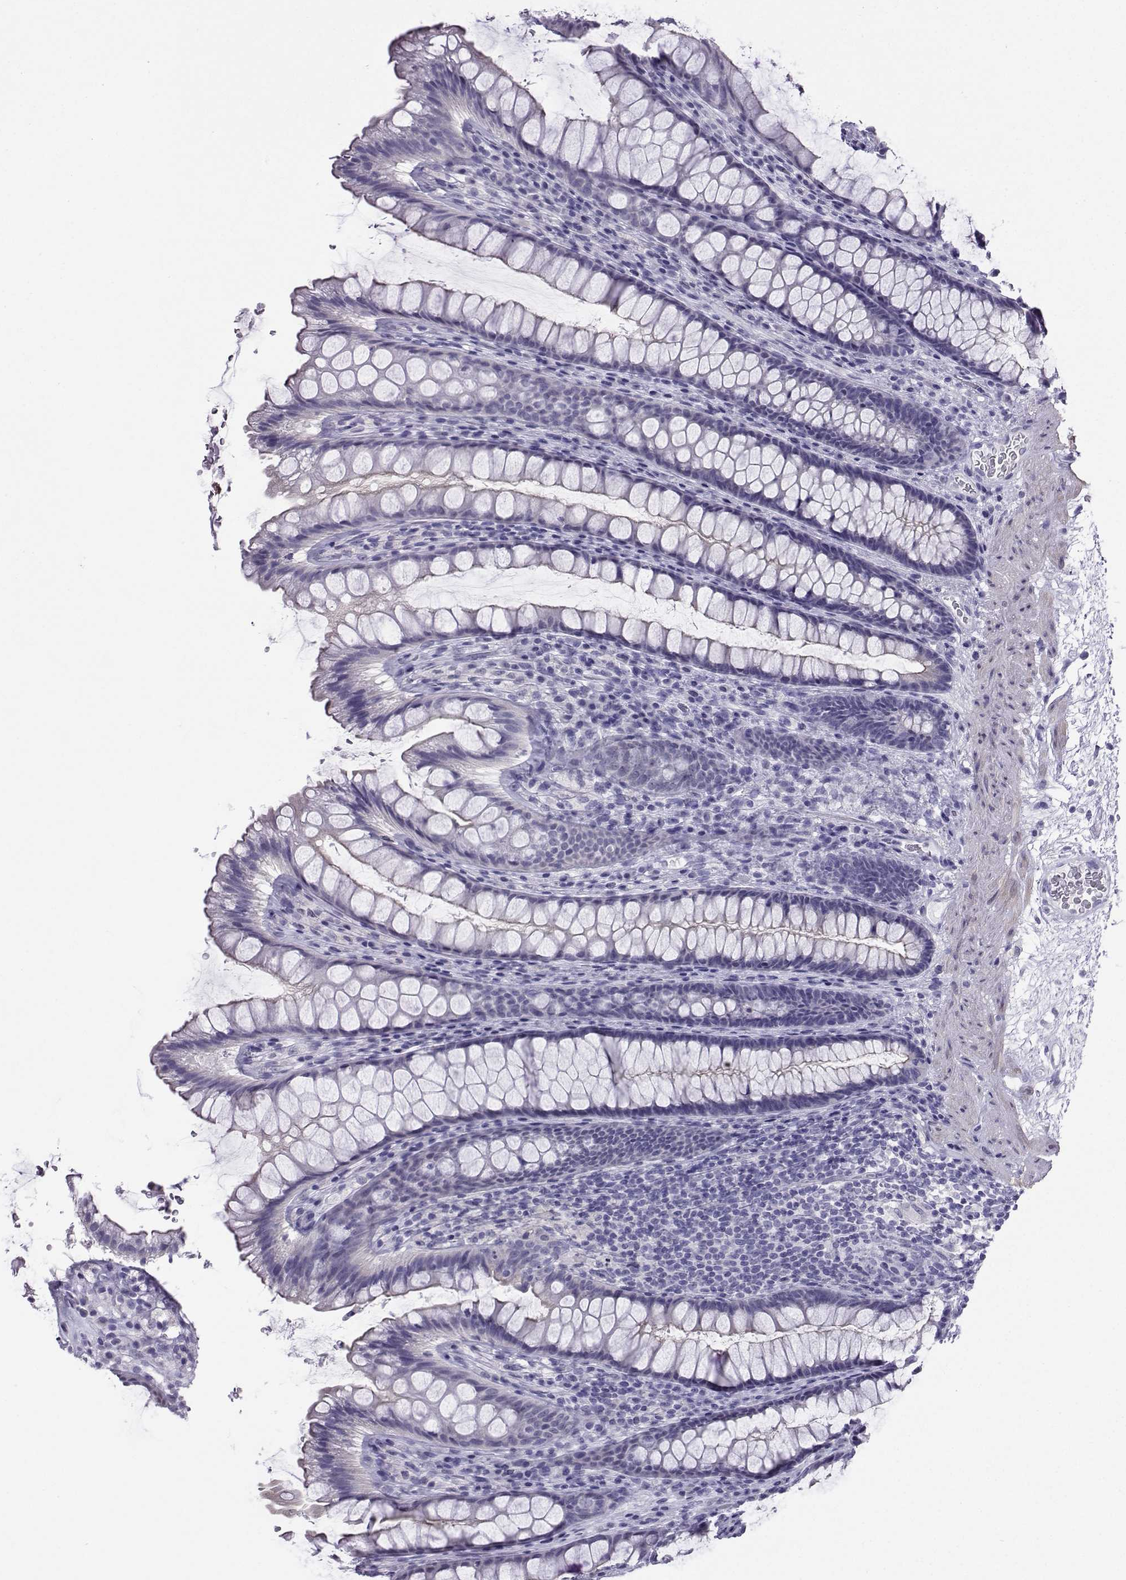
{"staining": {"intensity": "negative", "quantity": "none", "location": "none"}, "tissue": "rectum", "cell_type": "Glandular cells", "image_type": "normal", "snomed": [{"axis": "morphology", "description": "Normal tissue, NOS"}, {"axis": "topography", "description": "Rectum"}], "caption": "Glandular cells show no significant expression in normal rectum. (Stains: DAB immunohistochemistry (IHC) with hematoxylin counter stain, Microscopy: brightfield microscopy at high magnification).", "gene": "KIF17", "patient": {"sex": "male", "age": 72}}